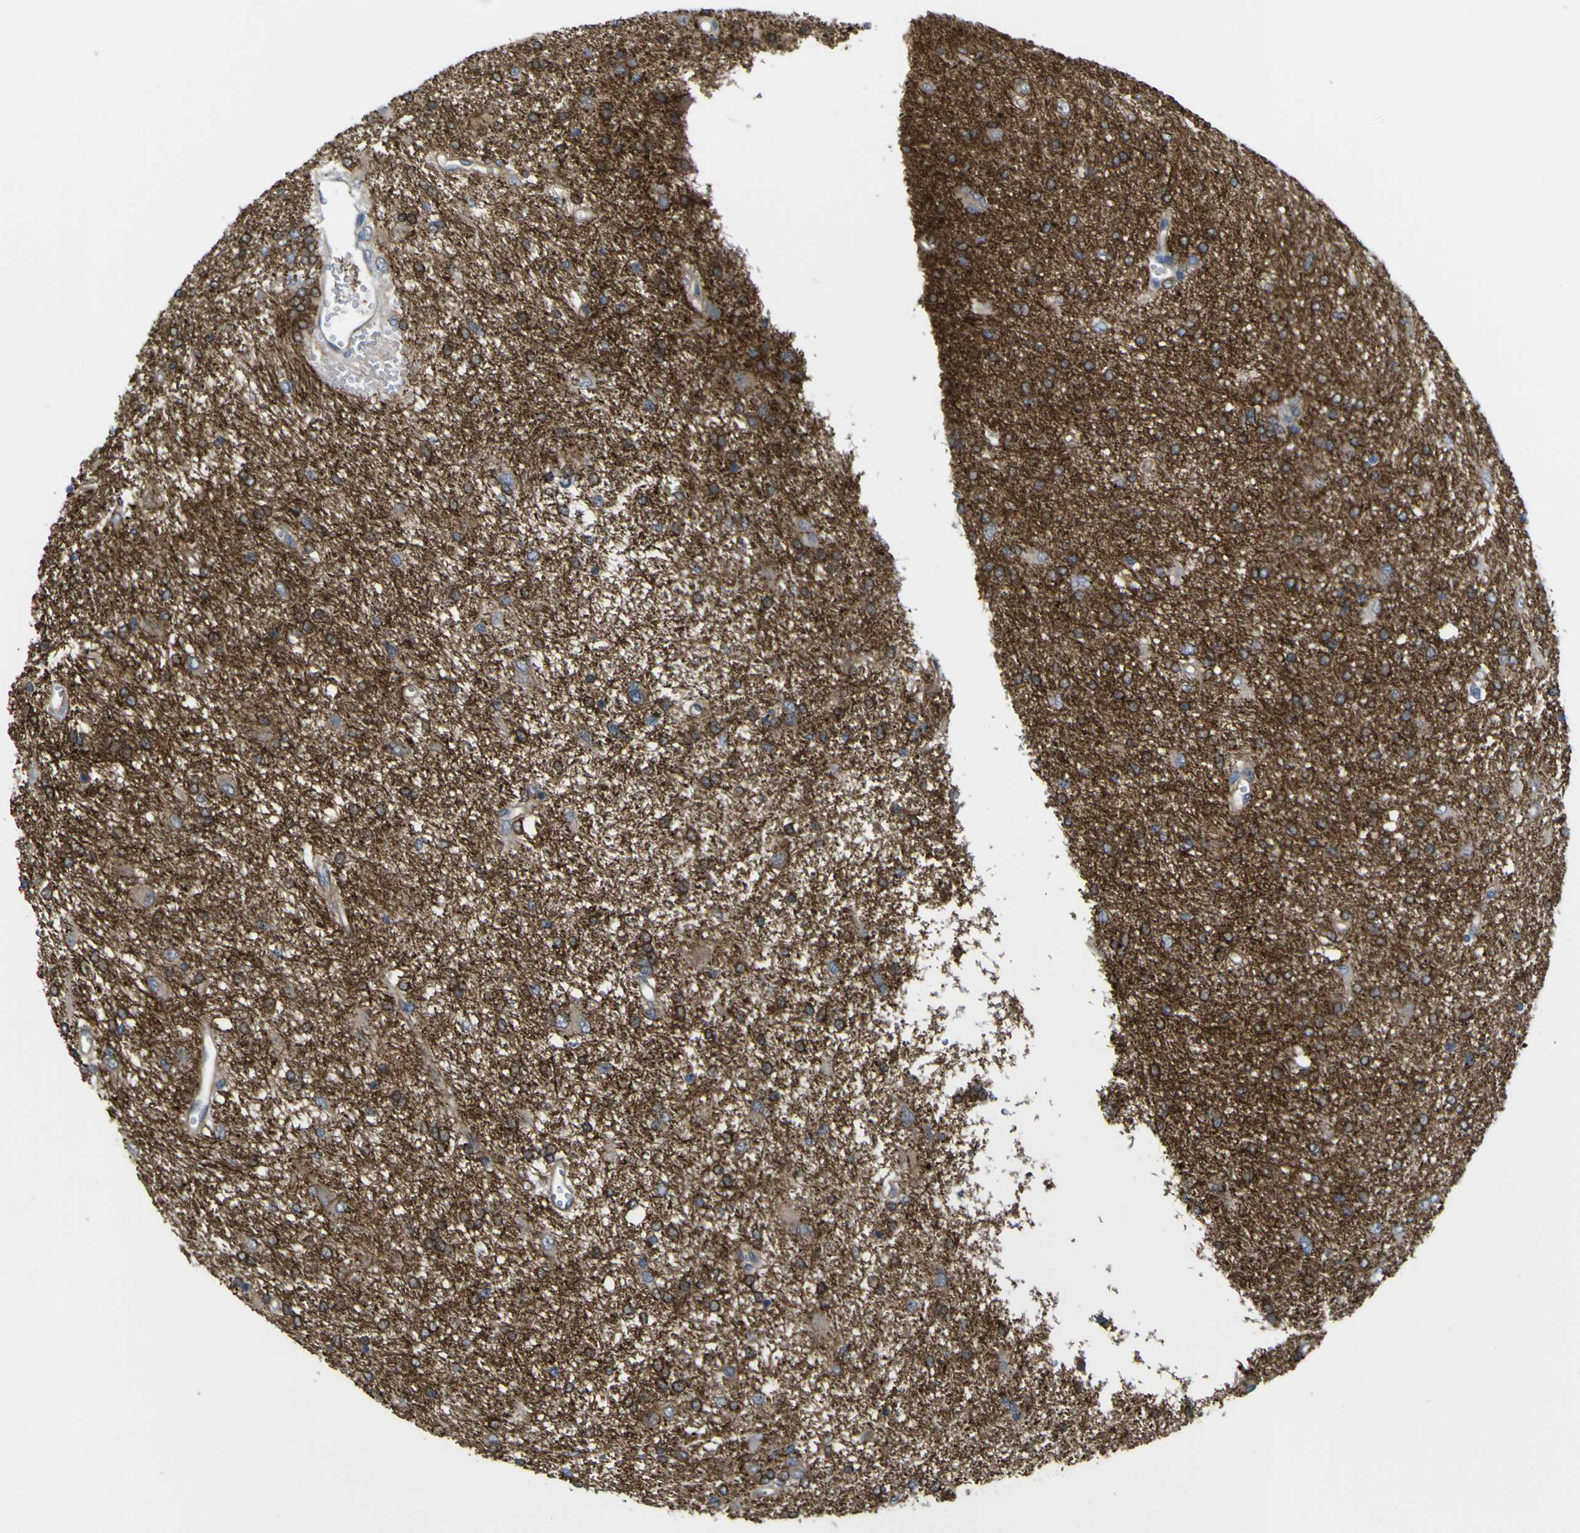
{"staining": {"intensity": "strong", "quantity": "25%-75%", "location": "cytoplasmic/membranous"}, "tissue": "glioma", "cell_type": "Tumor cells", "image_type": "cancer", "snomed": [{"axis": "morphology", "description": "Glioma, malignant, High grade"}, {"axis": "topography", "description": "Brain"}], "caption": "DAB (3,3'-diaminobenzidine) immunohistochemical staining of human glioma displays strong cytoplasmic/membranous protein expression in about 25%-75% of tumor cells. (DAB = brown stain, brightfield microscopy at high magnification).", "gene": "JPH1", "patient": {"sex": "female", "age": 59}}